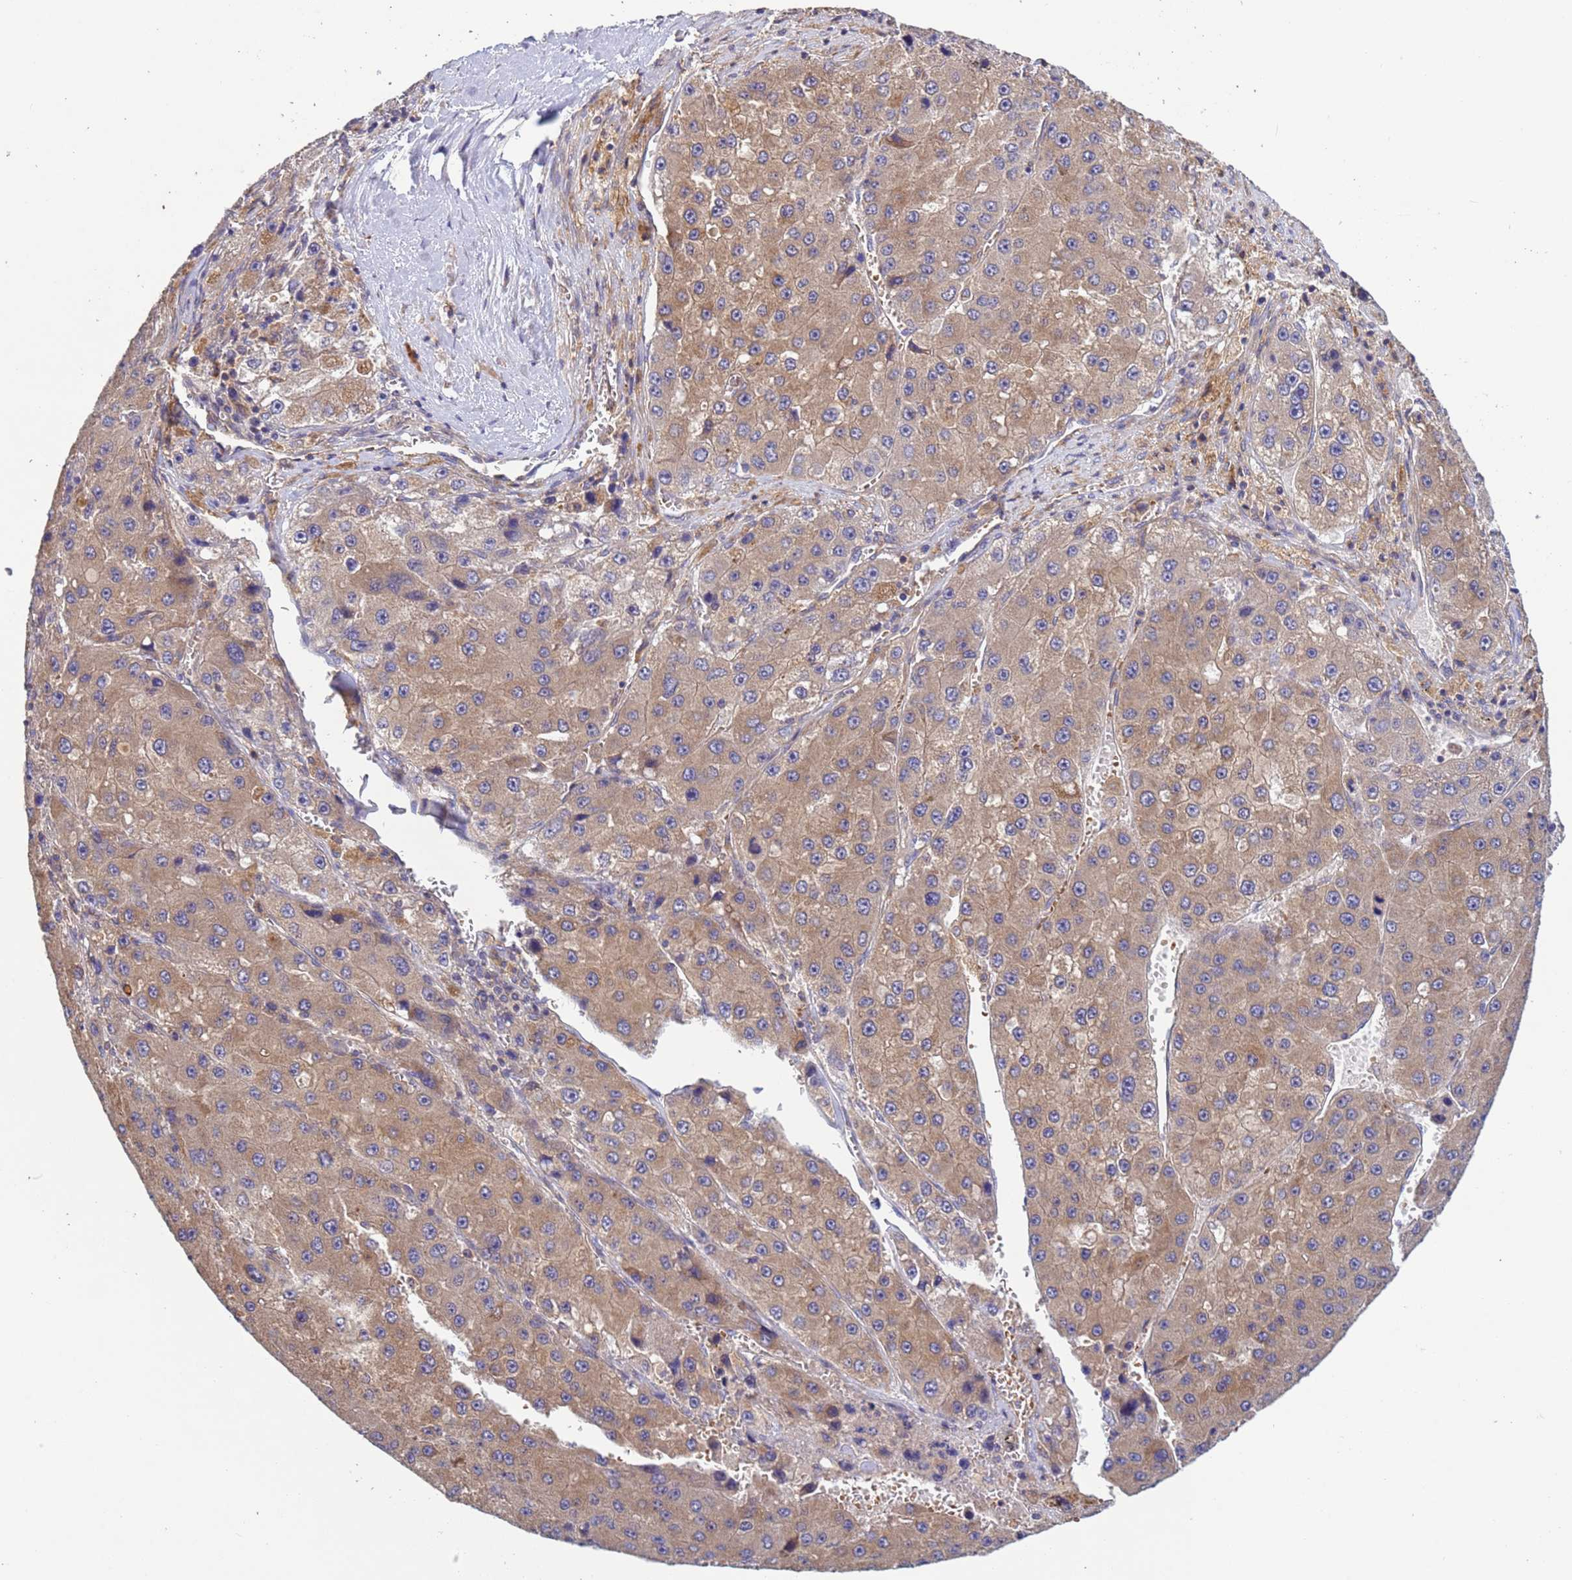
{"staining": {"intensity": "moderate", "quantity": ">75%", "location": "cytoplasmic/membranous"}, "tissue": "liver cancer", "cell_type": "Tumor cells", "image_type": "cancer", "snomed": [{"axis": "morphology", "description": "Carcinoma, Hepatocellular, NOS"}, {"axis": "topography", "description": "Liver"}], "caption": "This micrograph reveals liver cancer stained with immunohistochemistry to label a protein in brown. The cytoplasmic/membranous of tumor cells show moderate positivity for the protein. Nuclei are counter-stained blue.", "gene": "RAB10", "patient": {"sex": "female", "age": 73}}